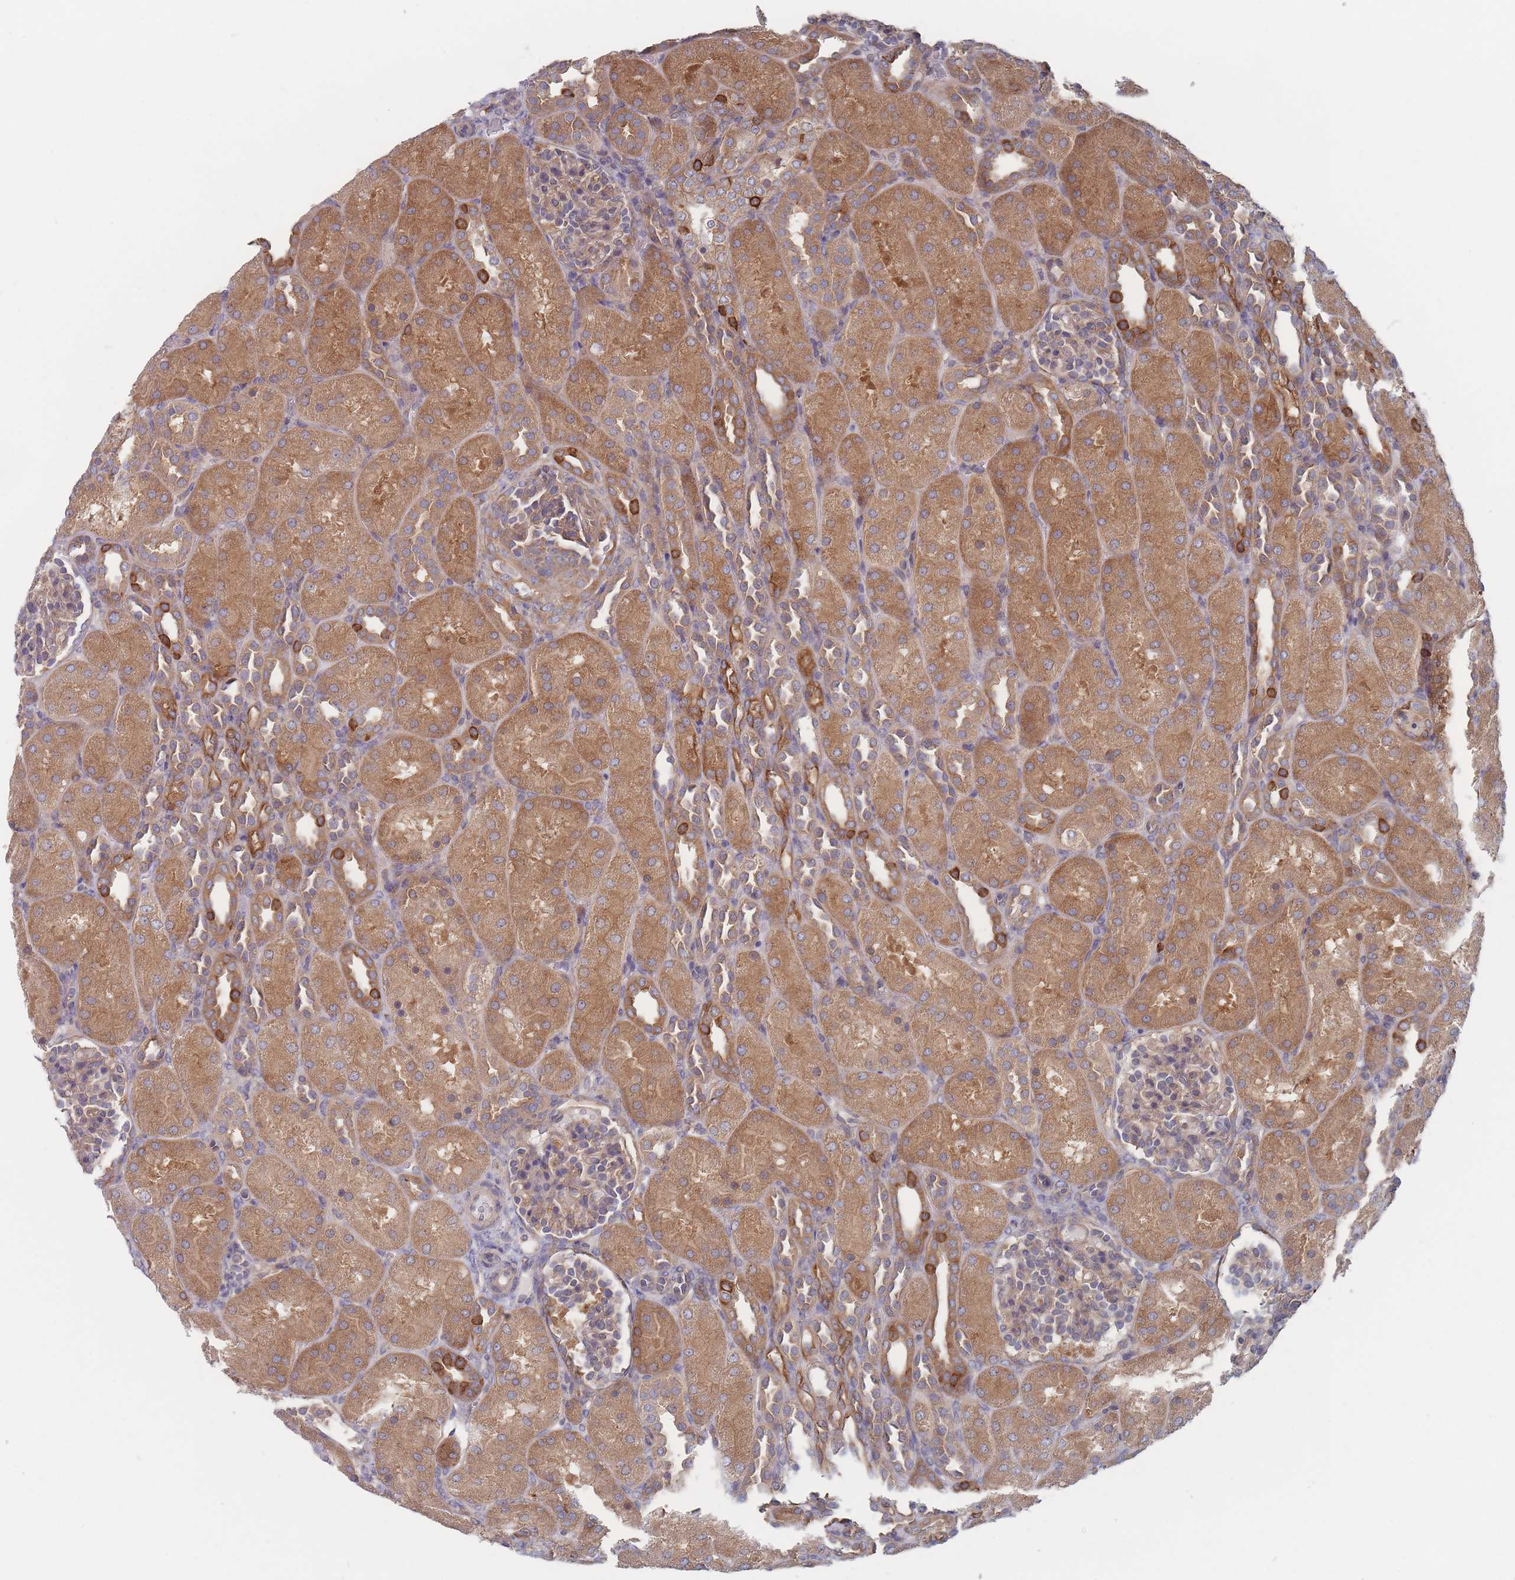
{"staining": {"intensity": "moderate", "quantity": "25%-75%", "location": "cytoplasmic/membranous"}, "tissue": "kidney", "cell_type": "Cells in glomeruli", "image_type": "normal", "snomed": [{"axis": "morphology", "description": "Normal tissue, NOS"}, {"axis": "topography", "description": "Kidney"}], "caption": "Immunohistochemistry (IHC) of unremarkable kidney reveals medium levels of moderate cytoplasmic/membranous staining in approximately 25%-75% of cells in glomeruli. (Brightfield microscopy of DAB IHC at high magnification).", "gene": "EFCC1", "patient": {"sex": "male", "age": 1}}